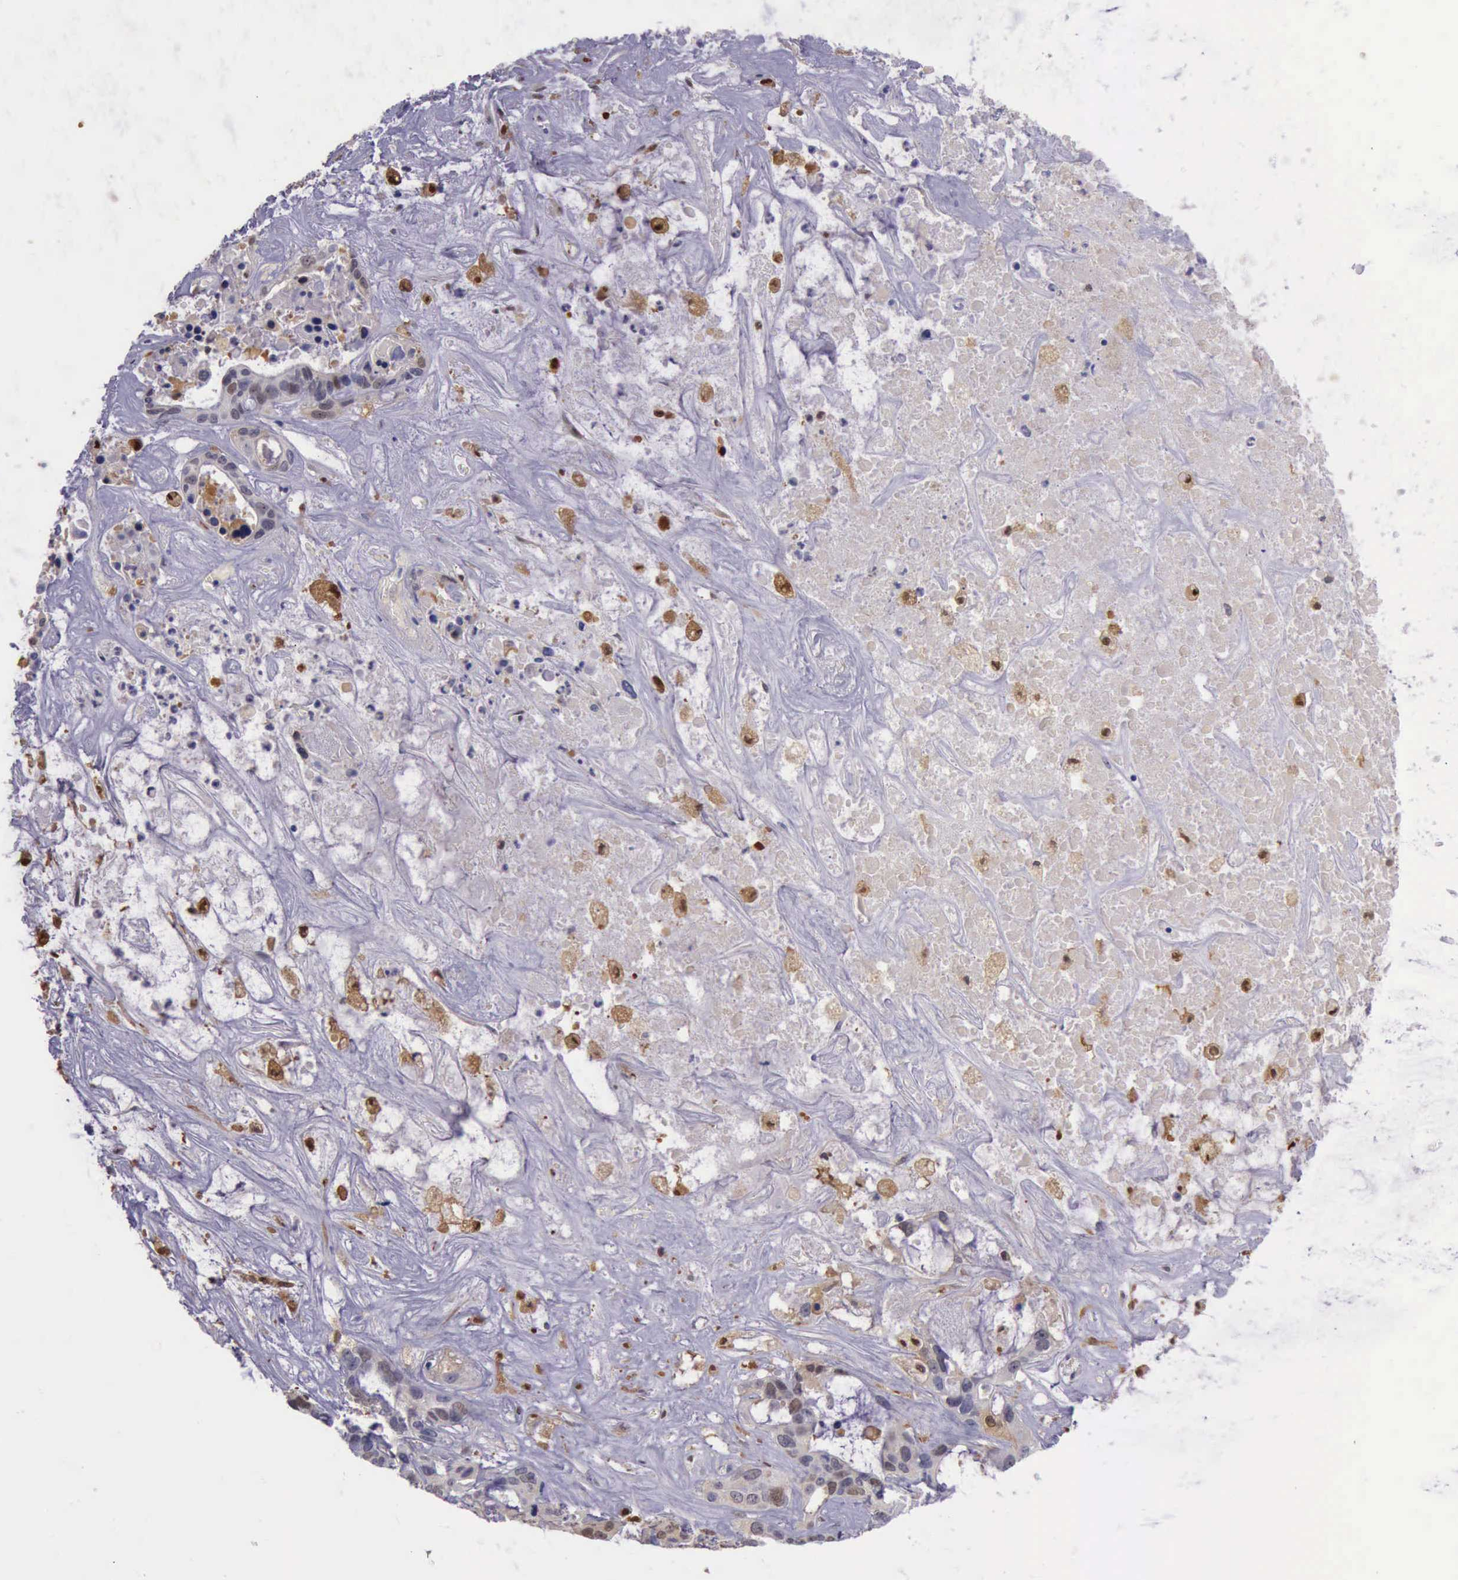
{"staining": {"intensity": "weak", "quantity": "25%-75%", "location": "cytoplasmic/membranous,nuclear"}, "tissue": "liver cancer", "cell_type": "Tumor cells", "image_type": "cancer", "snomed": [{"axis": "morphology", "description": "Cholangiocarcinoma"}, {"axis": "topography", "description": "Liver"}], "caption": "This is an image of immunohistochemistry (IHC) staining of liver cancer (cholangiocarcinoma), which shows weak expression in the cytoplasmic/membranous and nuclear of tumor cells.", "gene": "TYMP", "patient": {"sex": "female", "age": 65}}